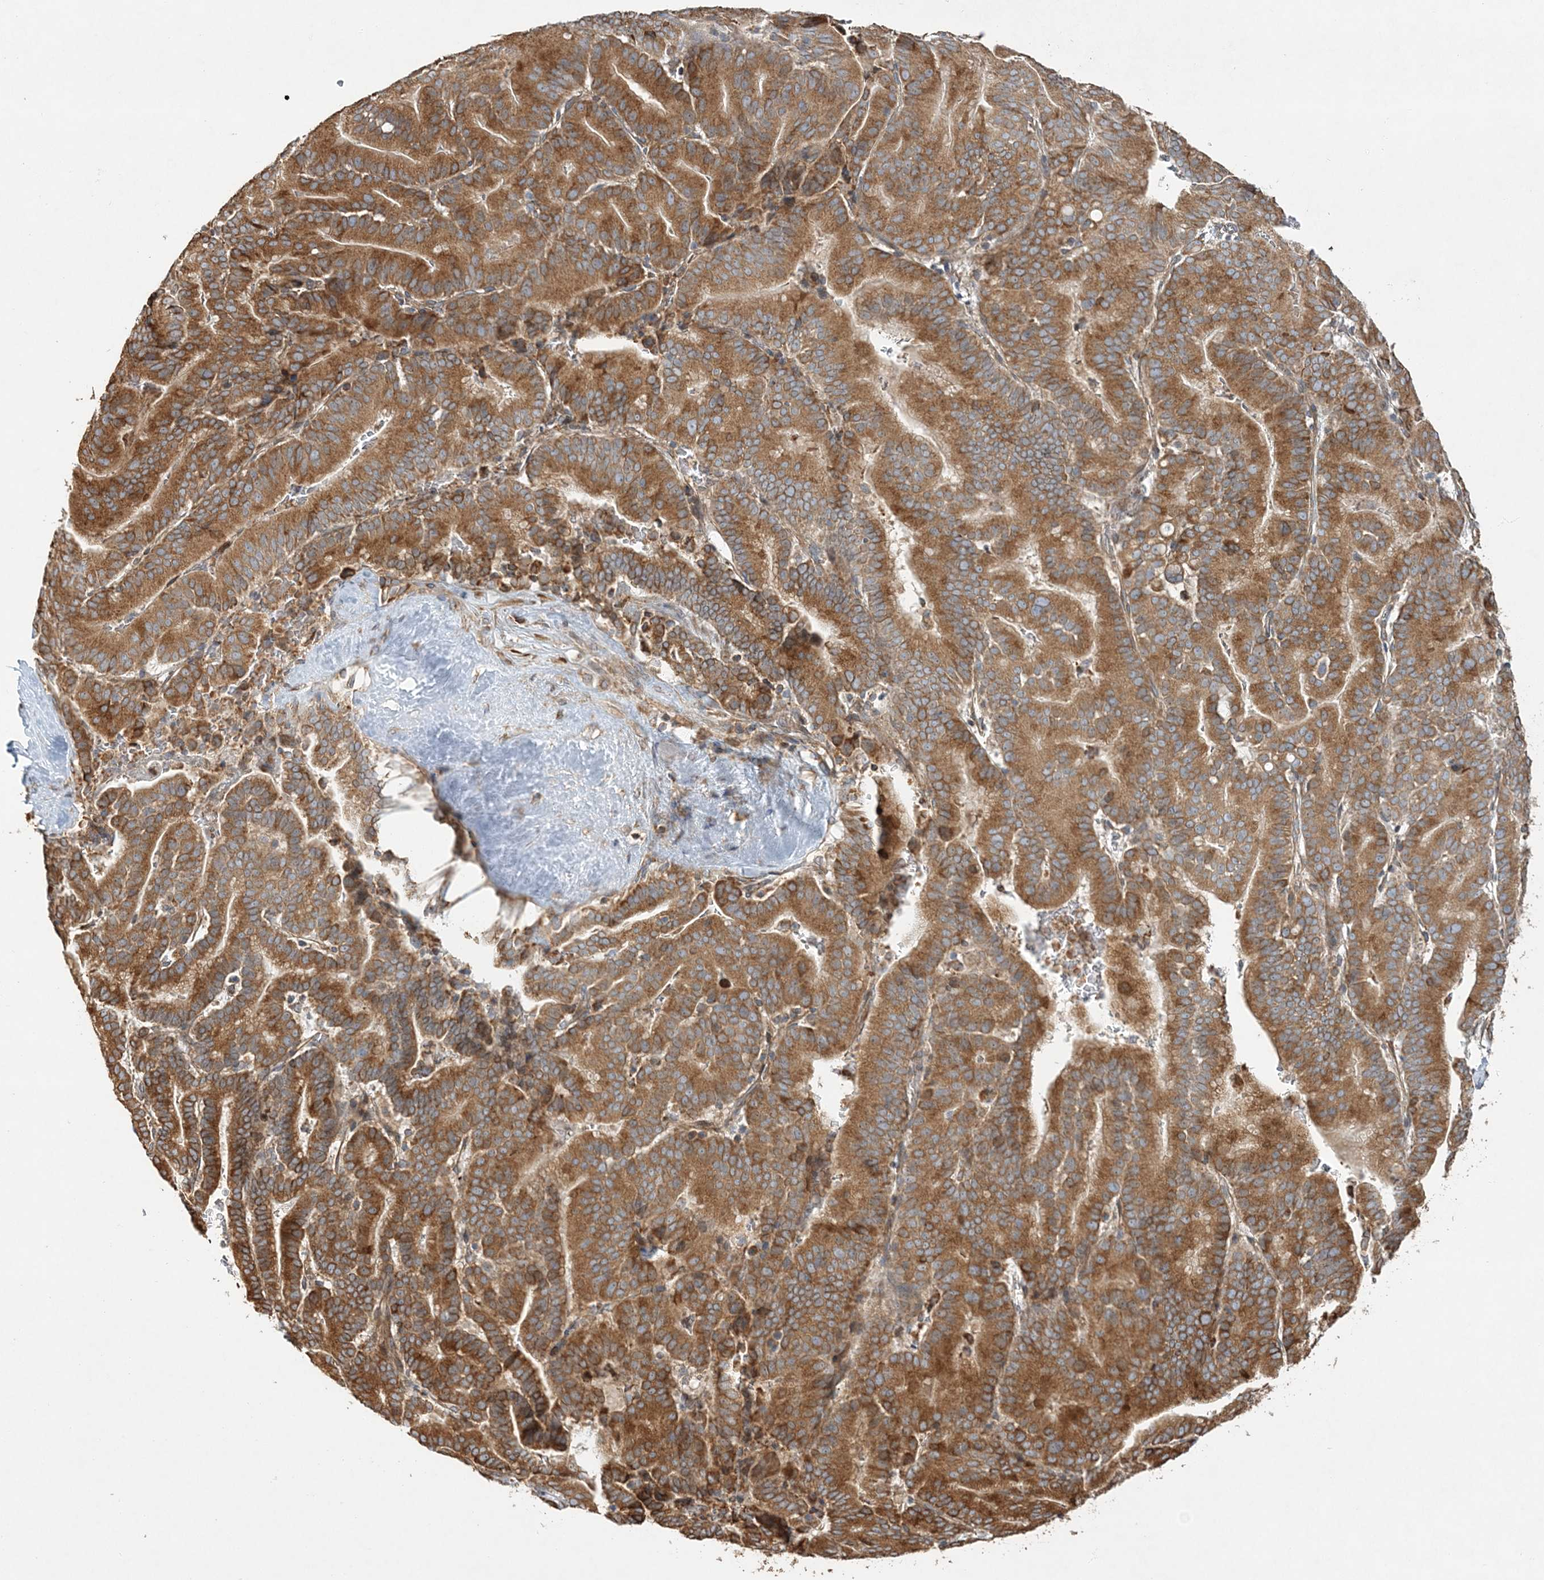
{"staining": {"intensity": "moderate", "quantity": ">75%", "location": "cytoplasmic/membranous"}, "tissue": "liver cancer", "cell_type": "Tumor cells", "image_type": "cancer", "snomed": [{"axis": "morphology", "description": "Cholangiocarcinoma"}, {"axis": "topography", "description": "Liver"}], "caption": "Protein expression by IHC reveals moderate cytoplasmic/membranous positivity in approximately >75% of tumor cells in liver cancer.", "gene": "ZFYVE16", "patient": {"sex": "female", "age": 75}}